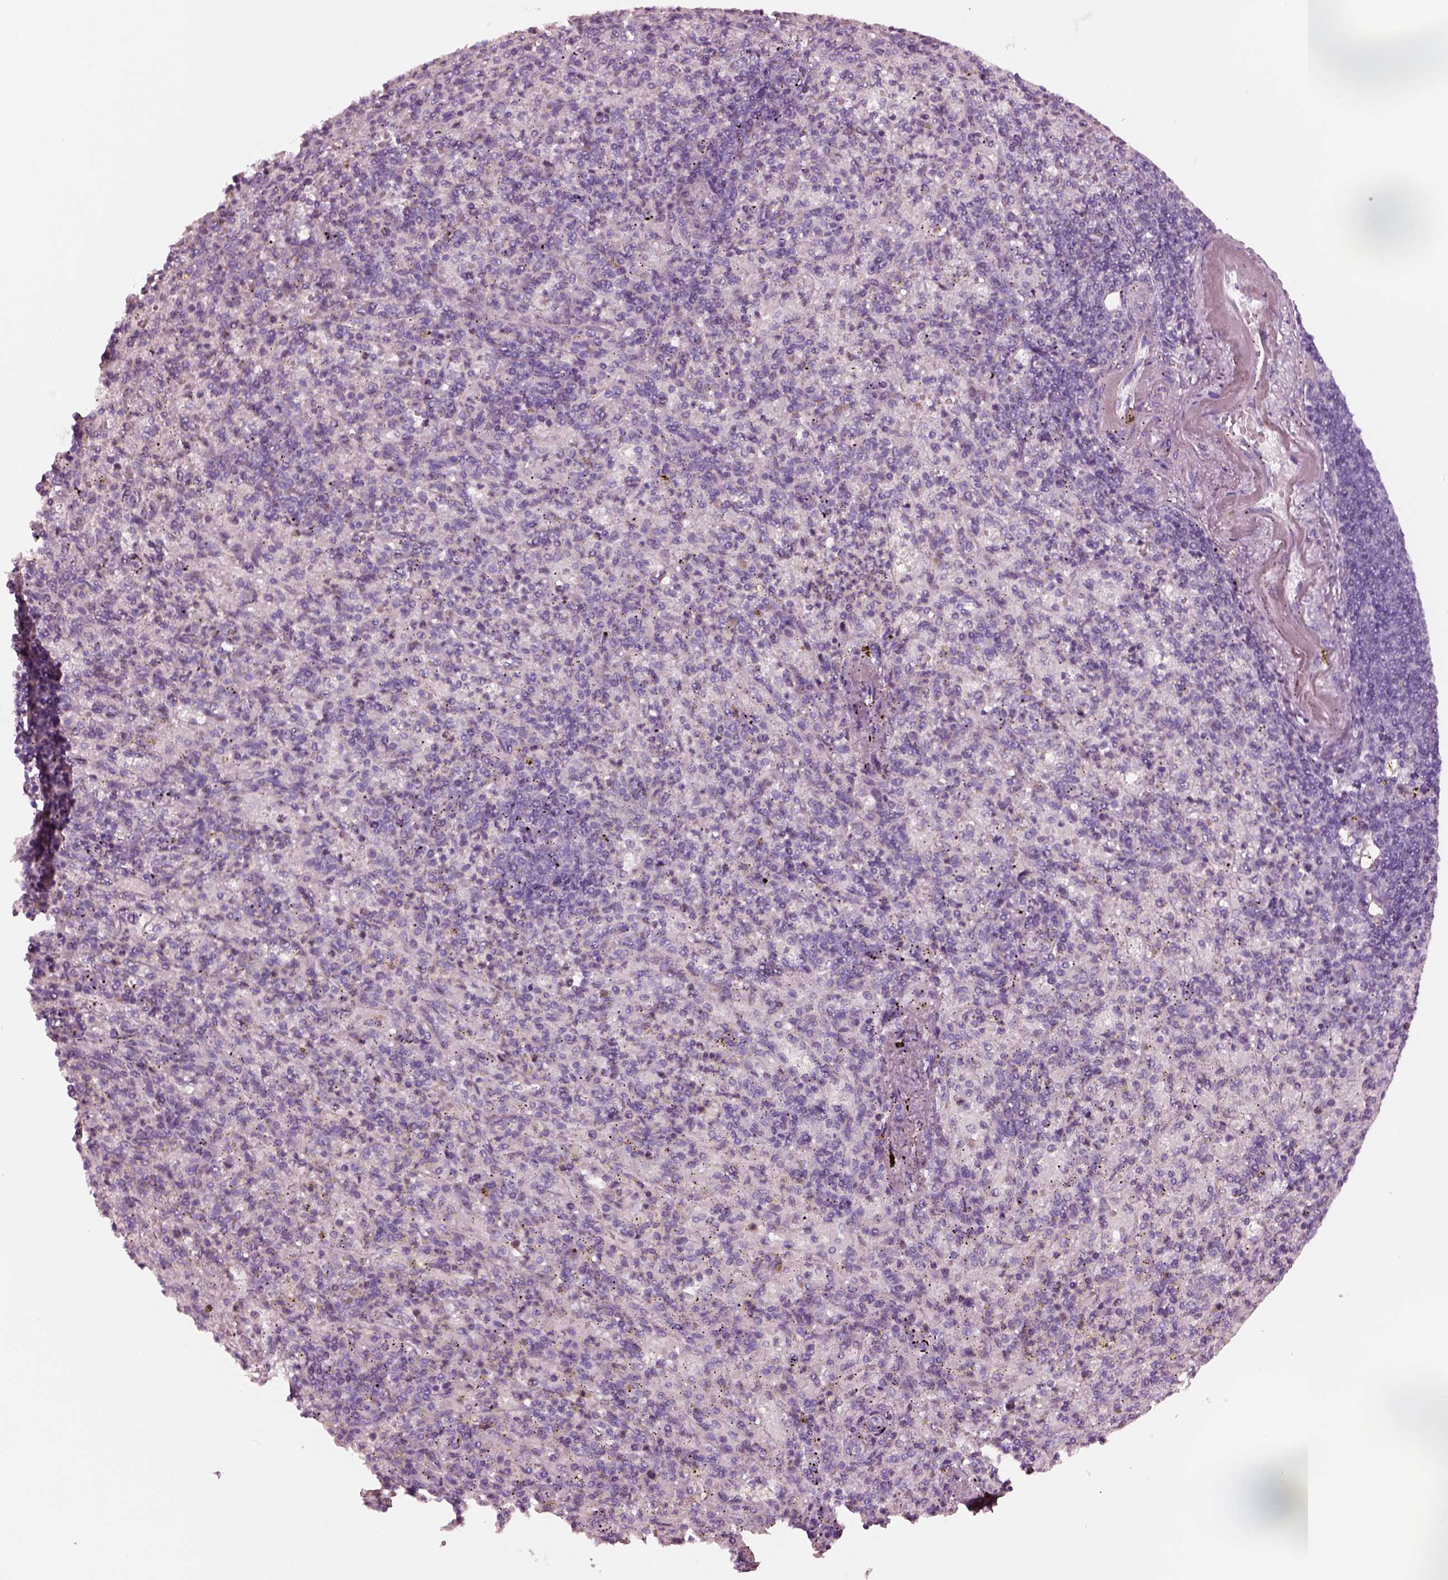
{"staining": {"intensity": "negative", "quantity": "none", "location": "none"}, "tissue": "spleen", "cell_type": "Cells in red pulp", "image_type": "normal", "snomed": [{"axis": "morphology", "description": "Normal tissue, NOS"}, {"axis": "topography", "description": "Spleen"}], "caption": "This is an immunohistochemistry (IHC) histopathology image of benign spleen. There is no staining in cells in red pulp.", "gene": "NMRK2", "patient": {"sex": "female", "age": 74}}